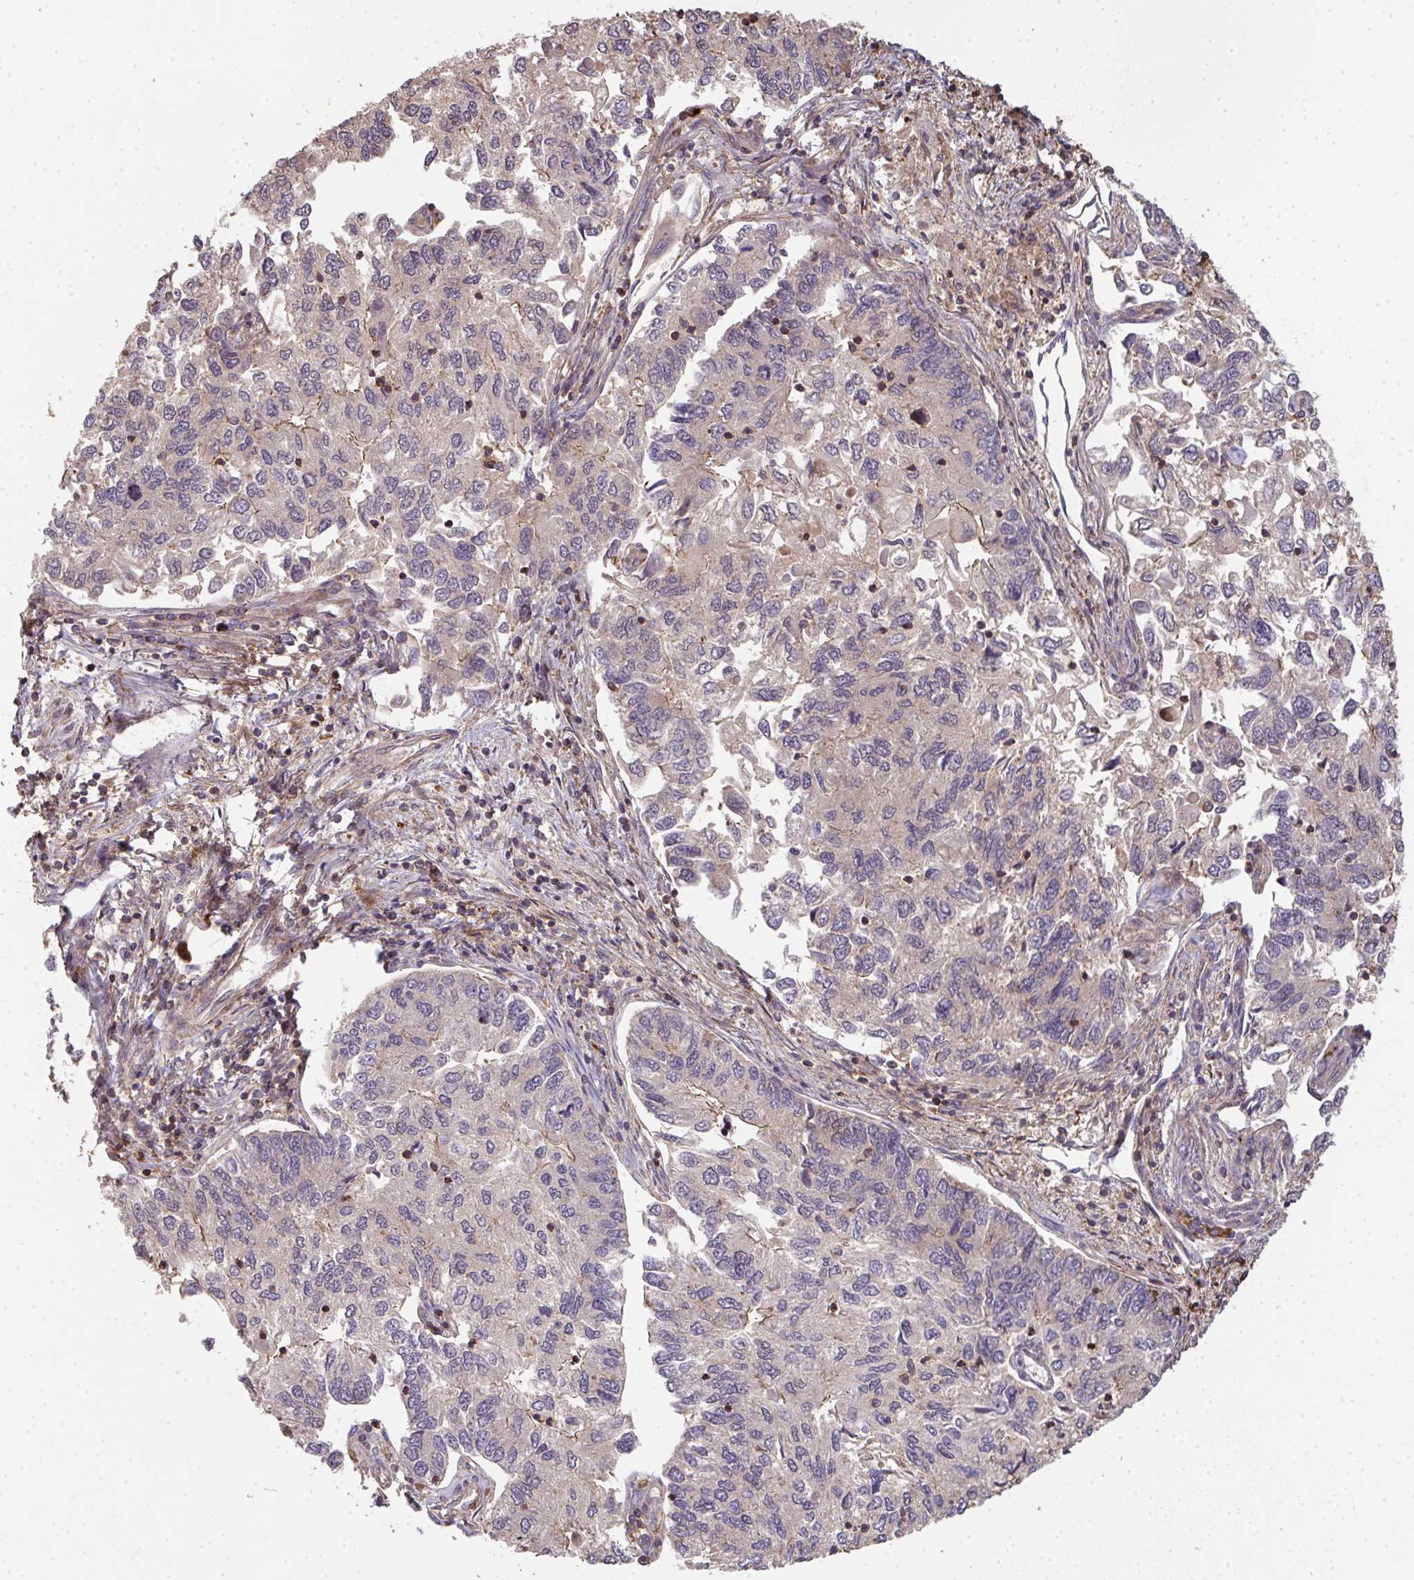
{"staining": {"intensity": "weak", "quantity": "25%-75%", "location": "cytoplasmic/membranous"}, "tissue": "endometrial cancer", "cell_type": "Tumor cells", "image_type": "cancer", "snomed": [{"axis": "morphology", "description": "Carcinoma, NOS"}, {"axis": "topography", "description": "Uterus"}], "caption": "Brown immunohistochemical staining in human endometrial carcinoma reveals weak cytoplasmic/membranous expression in about 25%-75% of tumor cells.", "gene": "TNMD", "patient": {"sex": "female", "age": 76}}